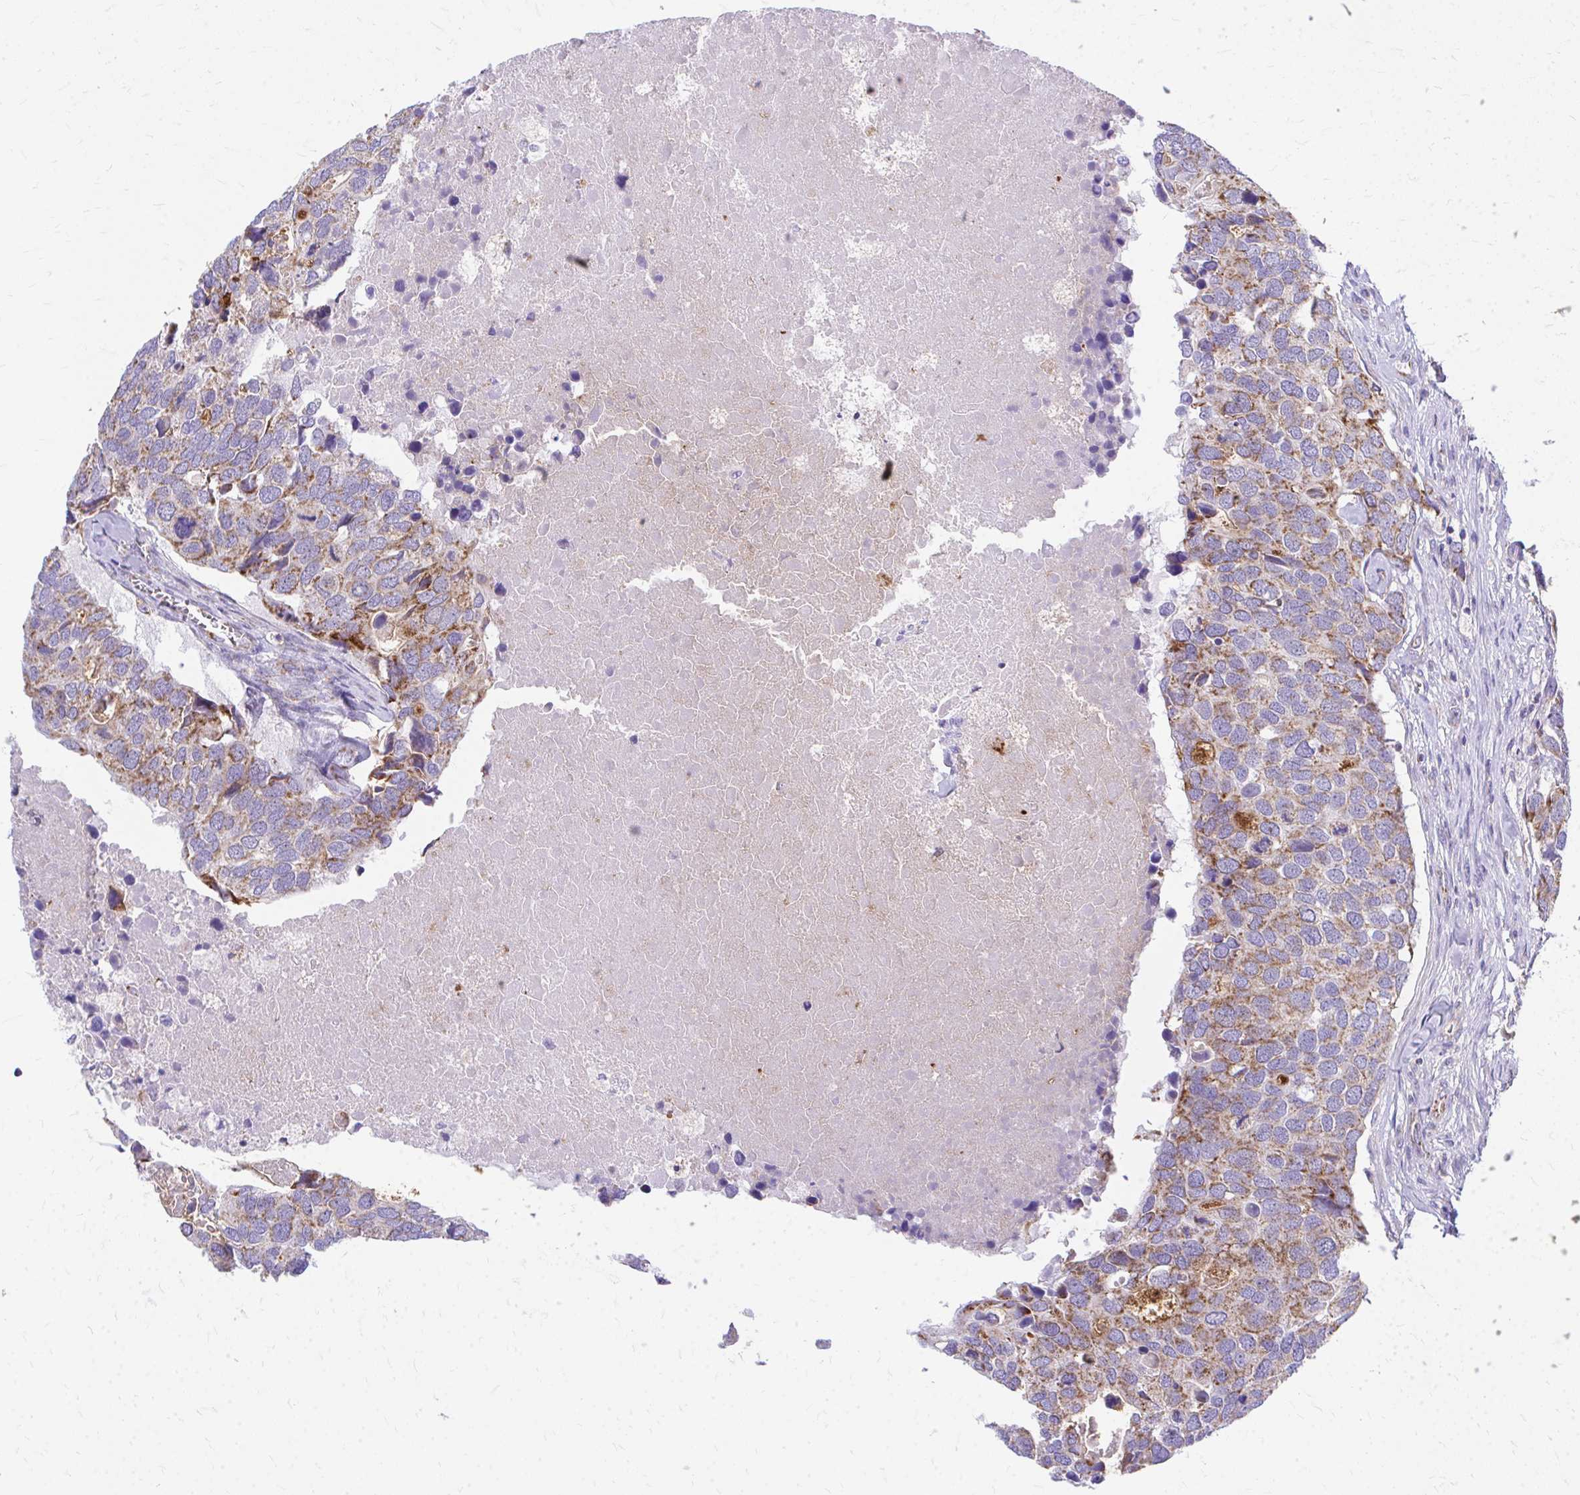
{"staining": {"intensity": "moderate", "quantity": ">75%", "location": "cytoplasmic/membranous"}, "tissue": "breast cancer", "cell_type": "Tumor cells", "image_type": "cancer", "snomed": [{"axis": "morphology", "description": "Duct carcinoma"}, {"axis": "topography", "description": "Breast"}], "caption": "Immunohistochemical staining of breast intraductal carcinoma exhibits moderate cytoplasmic/membranous protein expression in about >75% of tumor cells.", "gene": "MRPL19", "patient": {"sex": "female", "age": 83}}